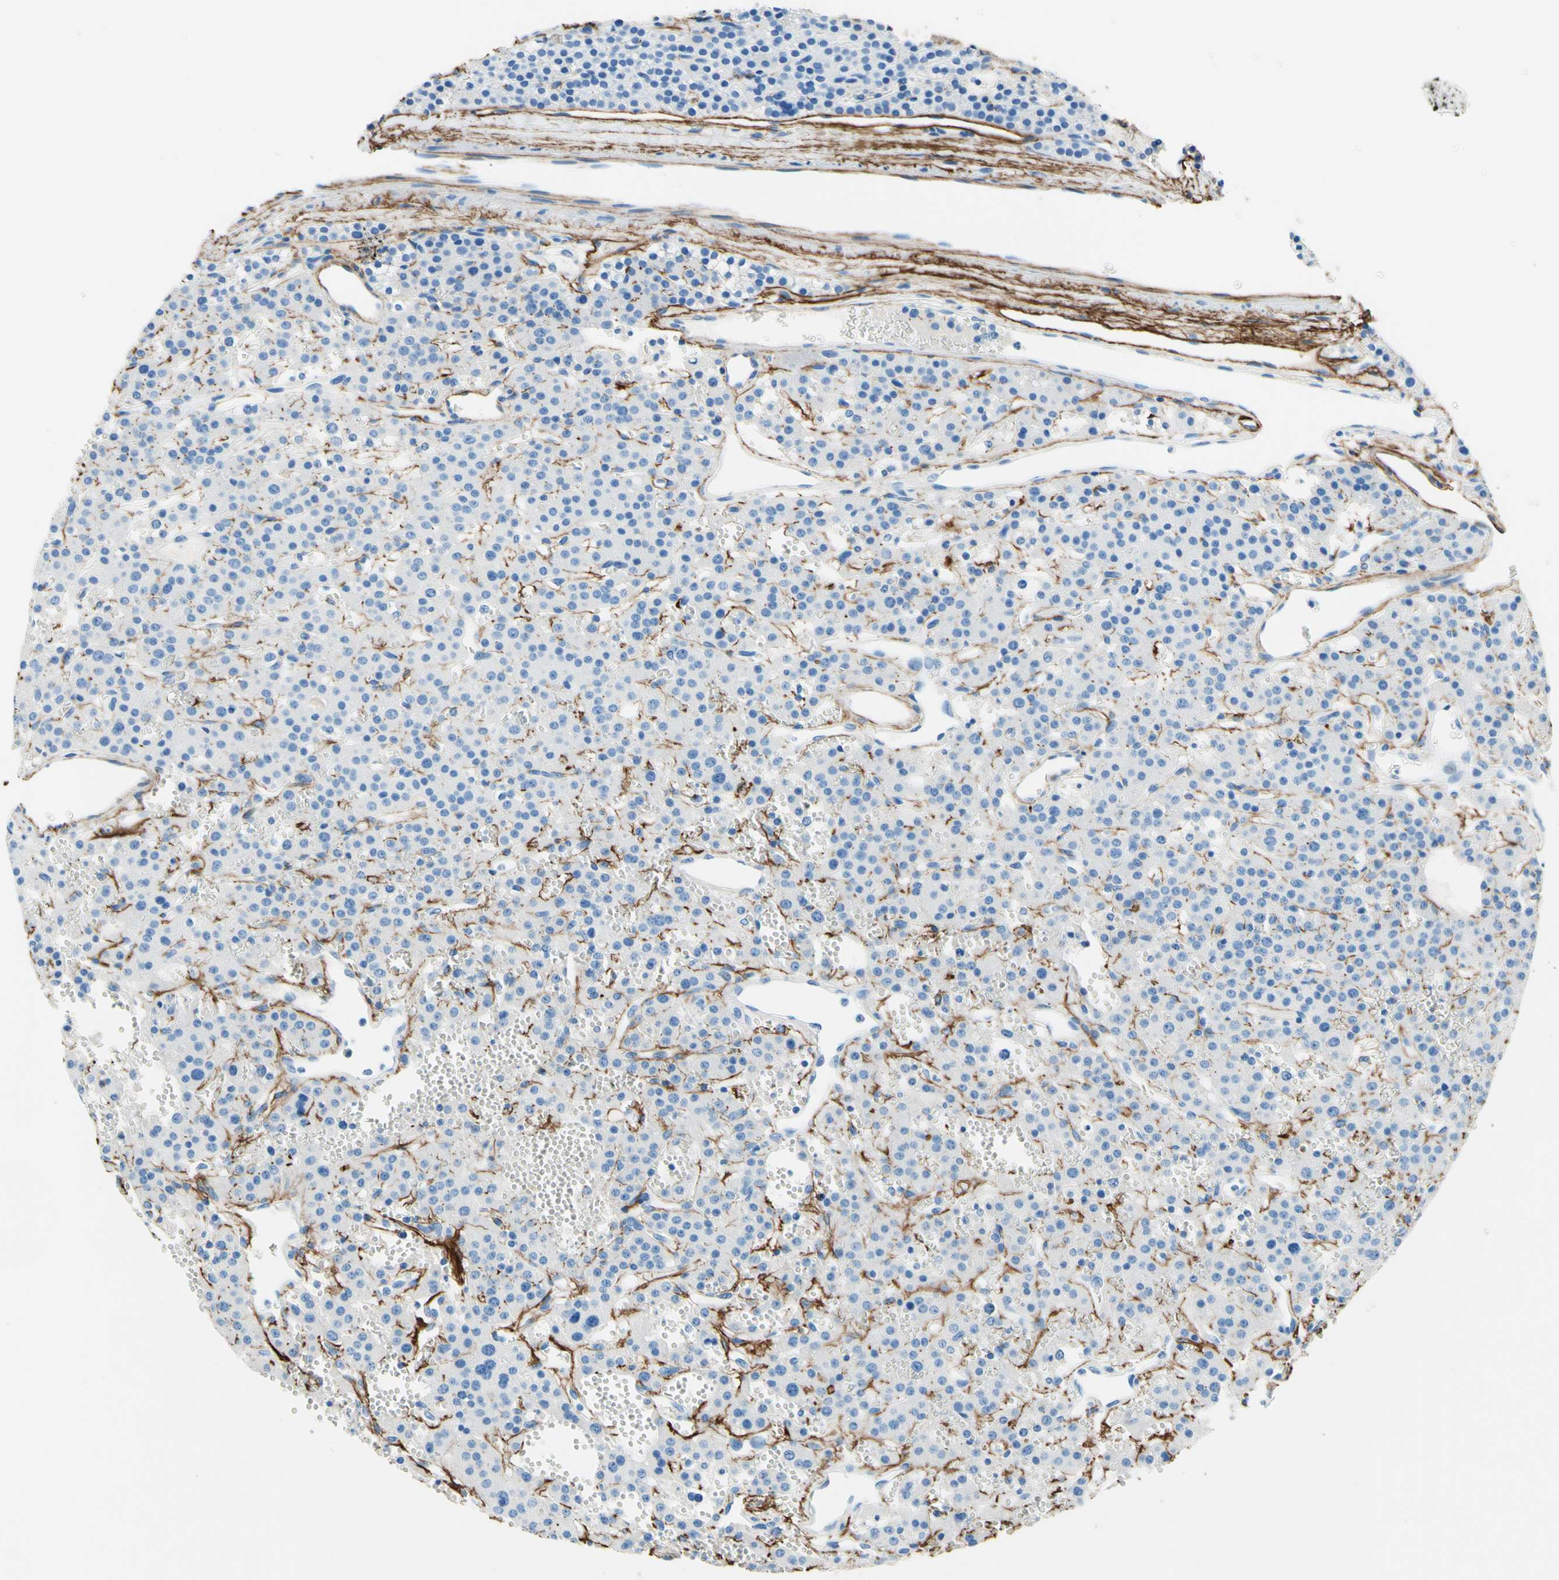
{"staining": {"intensity": "negative", "quantity": "none", "location": "none"}, "tissue": "parathyroid gland", "cell_type": "Glandular cells", "image_type": "normal", "snomed": [{"axis": "morphology", "description": "Normal tissue, NOS"}, {"axis": "morphology", "description": "Adenoma, NOS"}, {"axis": "topography", "description": "Parathyroid gland"}], "caption": "Immunohistochemical staining of benign parathyroid gland displays no significant expression in glandular cells.", "gene": "MFAP5", "patient": {"sex": "female", "age": 81}}